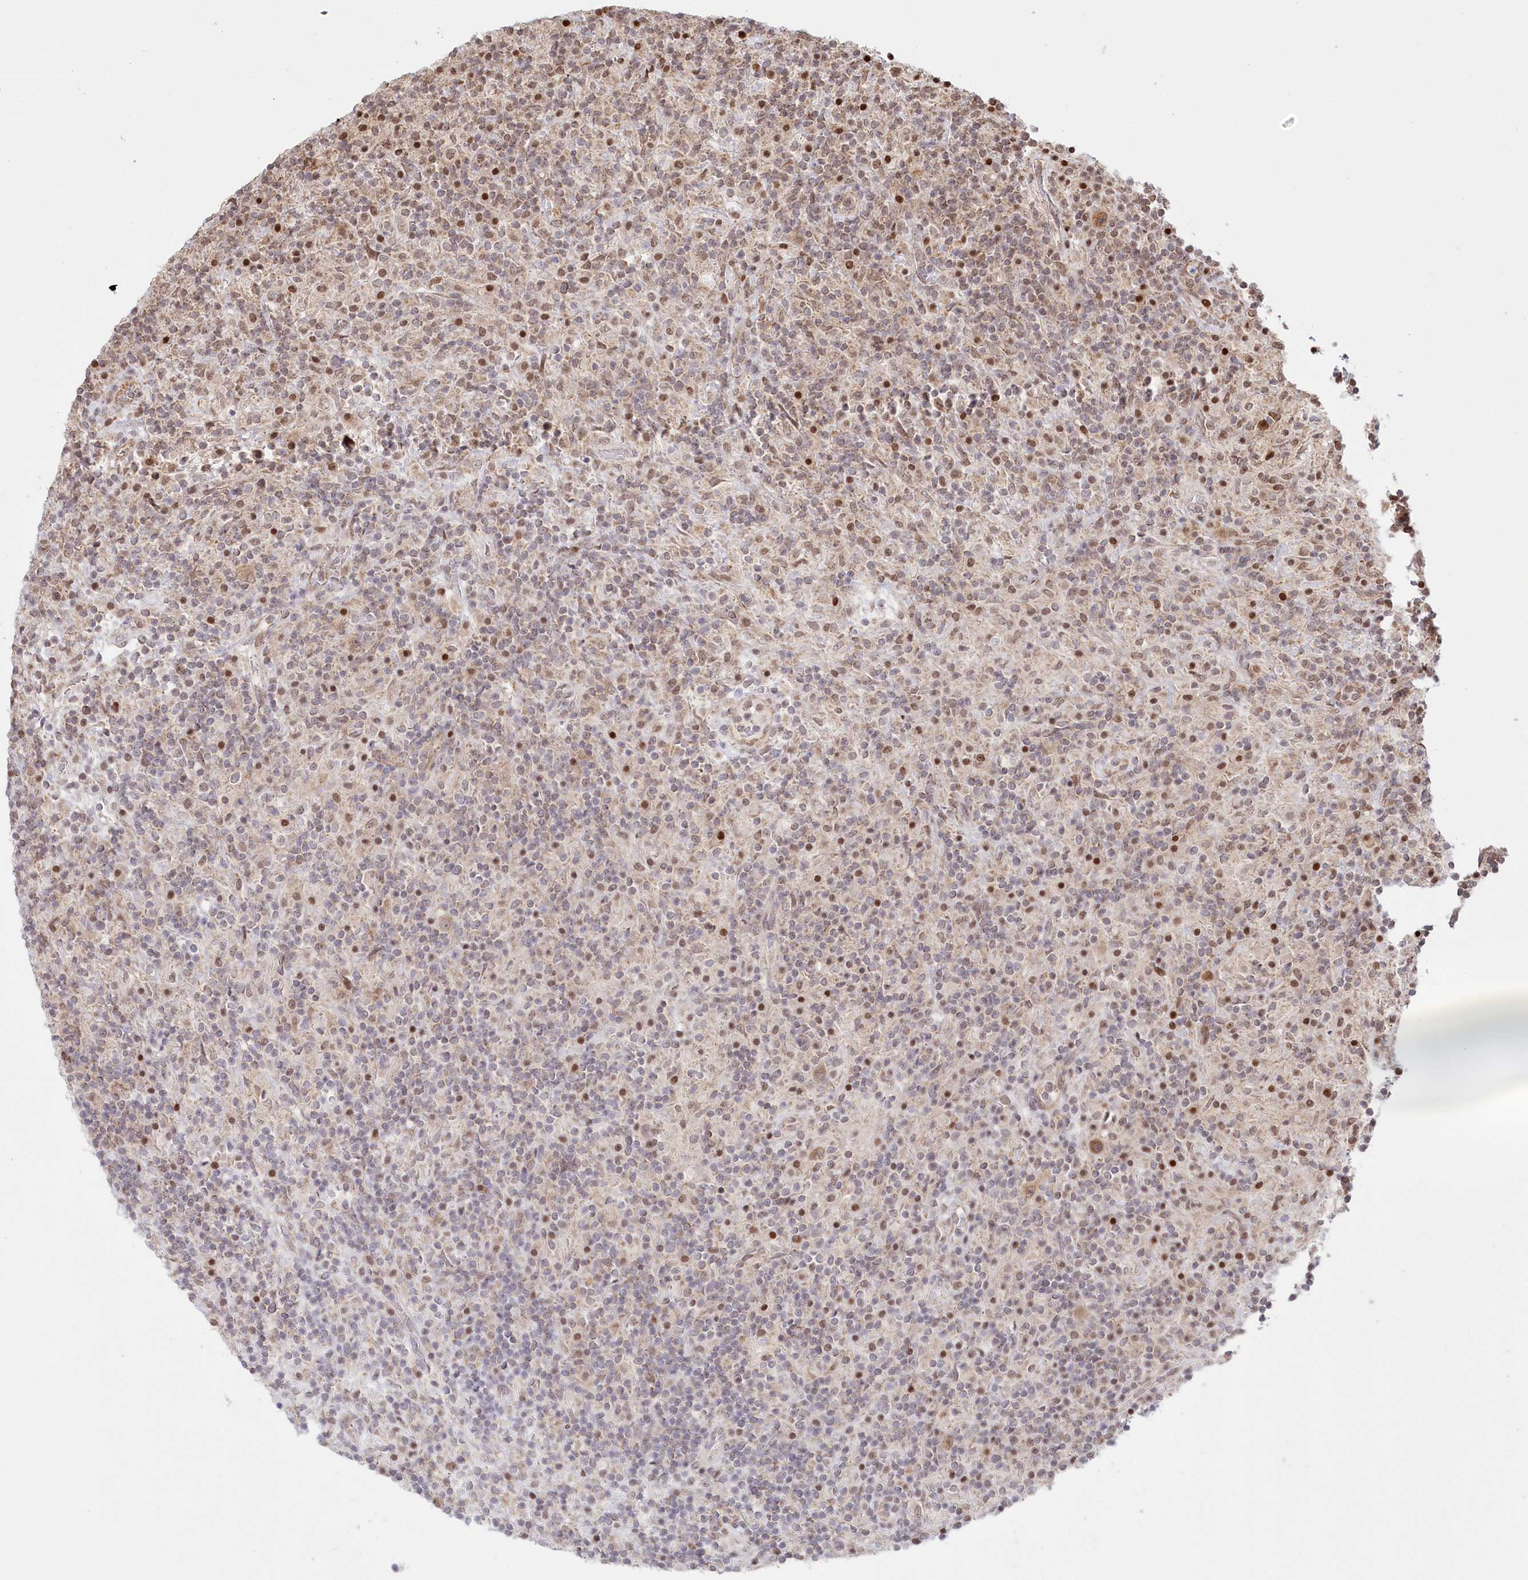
{"staining": {"intensity": "moderate", "quantity": ">75%", "location": "cytoplasmic/membranous"}, "tissue": "lymphoma", "cell_type": "Tumor cells", "image_type": "cancer", "snomed": [{"axis": "morphology", "description": "Hodgkin's disease, NOS"}, {"axis": "topography", "description": "Lymph node"}], "caption": "Immunohistochemistry (DAB) staining of human Hodgkin's disease displays moderate cytoplasmic/membranous protein staining in about >75% of tumor cells. (Stains: DAB in brown, nuclei in blue, Microscopy: brightfield microscopy at high magnification).", "gene": "PYURF", "patient": {"sex": "male", "age": 70}}